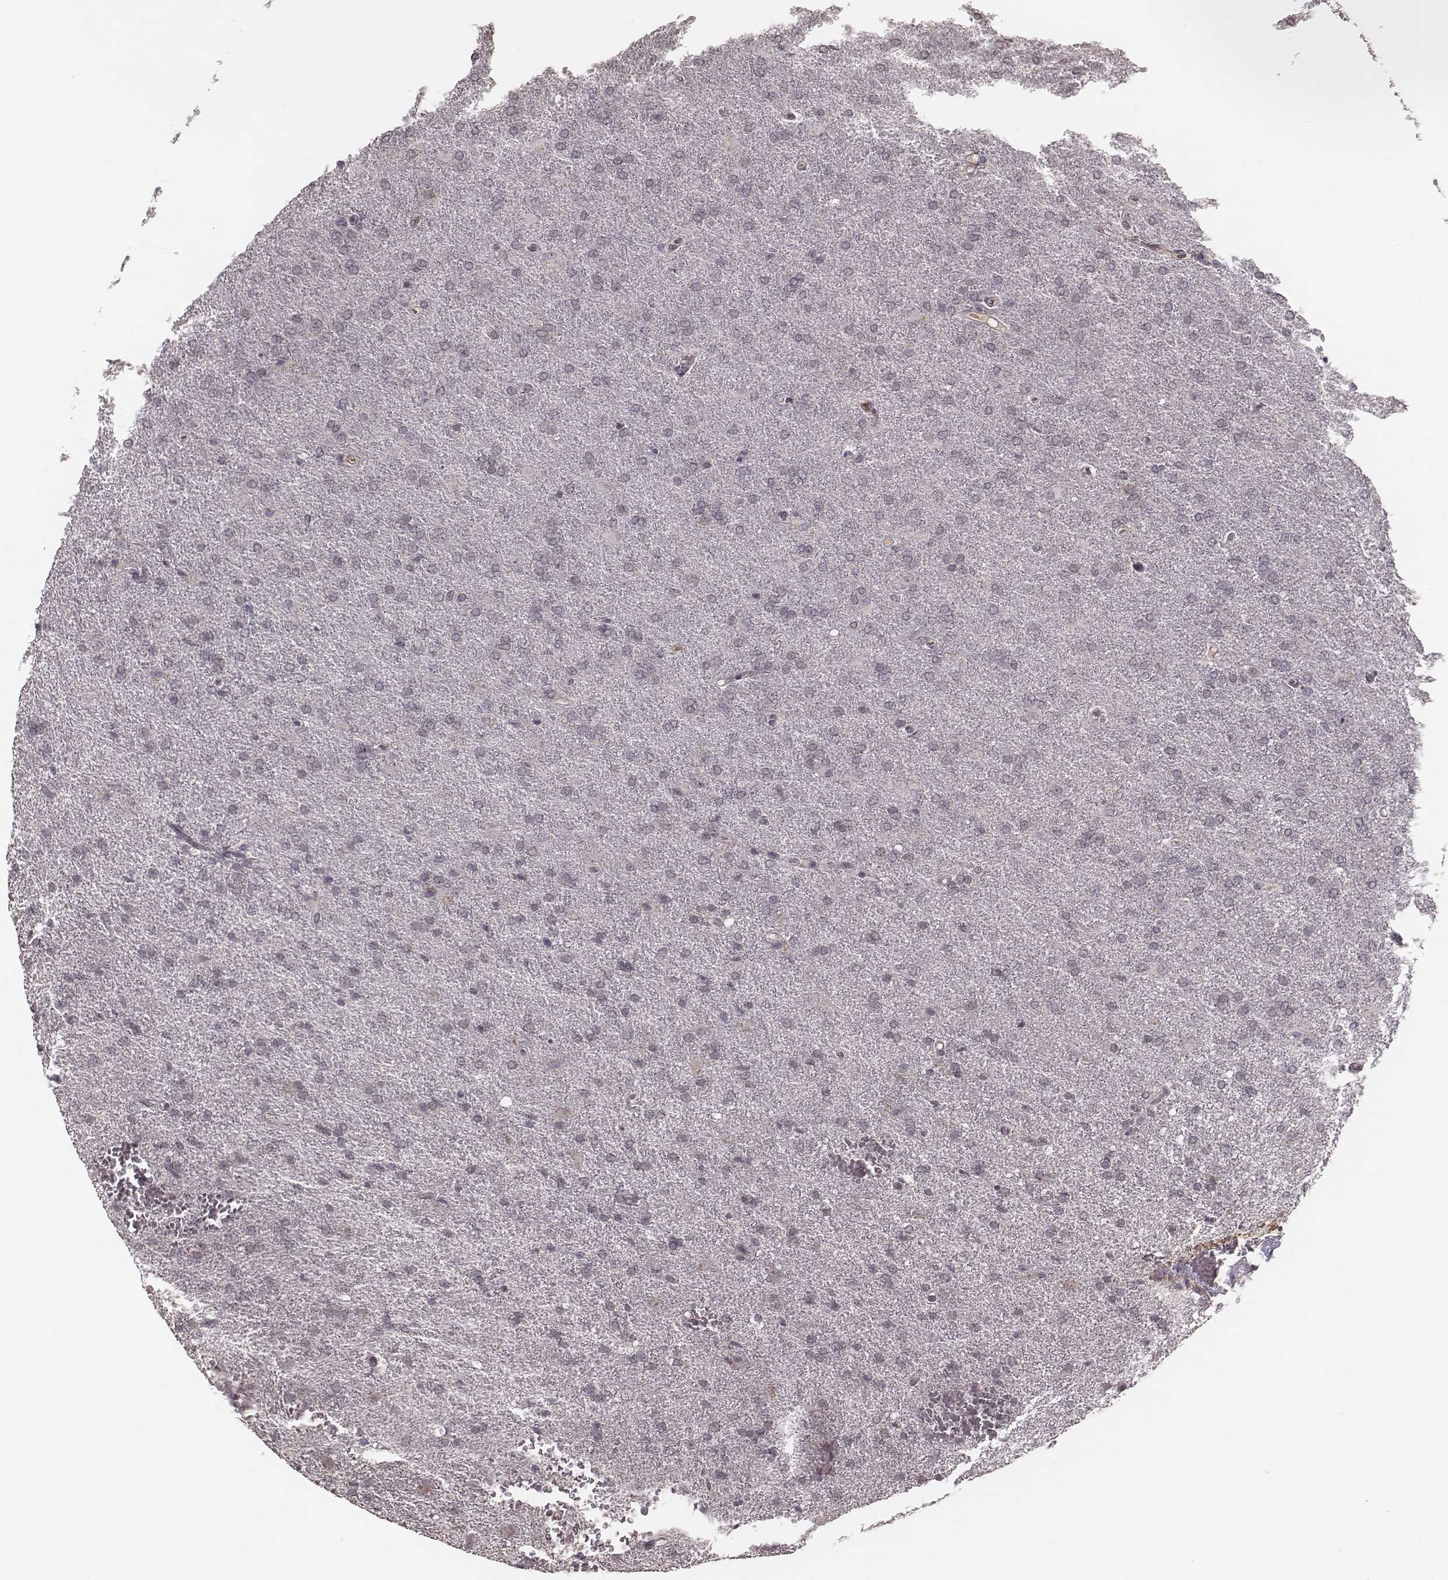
{"staining": {"intensity": "negative", "quantity": "none", "location": "none"}, "tissue": "glioma", "cell_type": "Tumor cells", "image_type": "cancer", "snomed": [{"axis": "morphology", "description": "Glioma, malignant, High grade"}, {"axis": "topography", "description": "Brain"}], "caption": "Human glioma stained for a protein using immunohistochemistry (IHC) reveals no expression in tumor cells.", "gene": "IL5", "patient": {"sex": "male", "age": 68}}